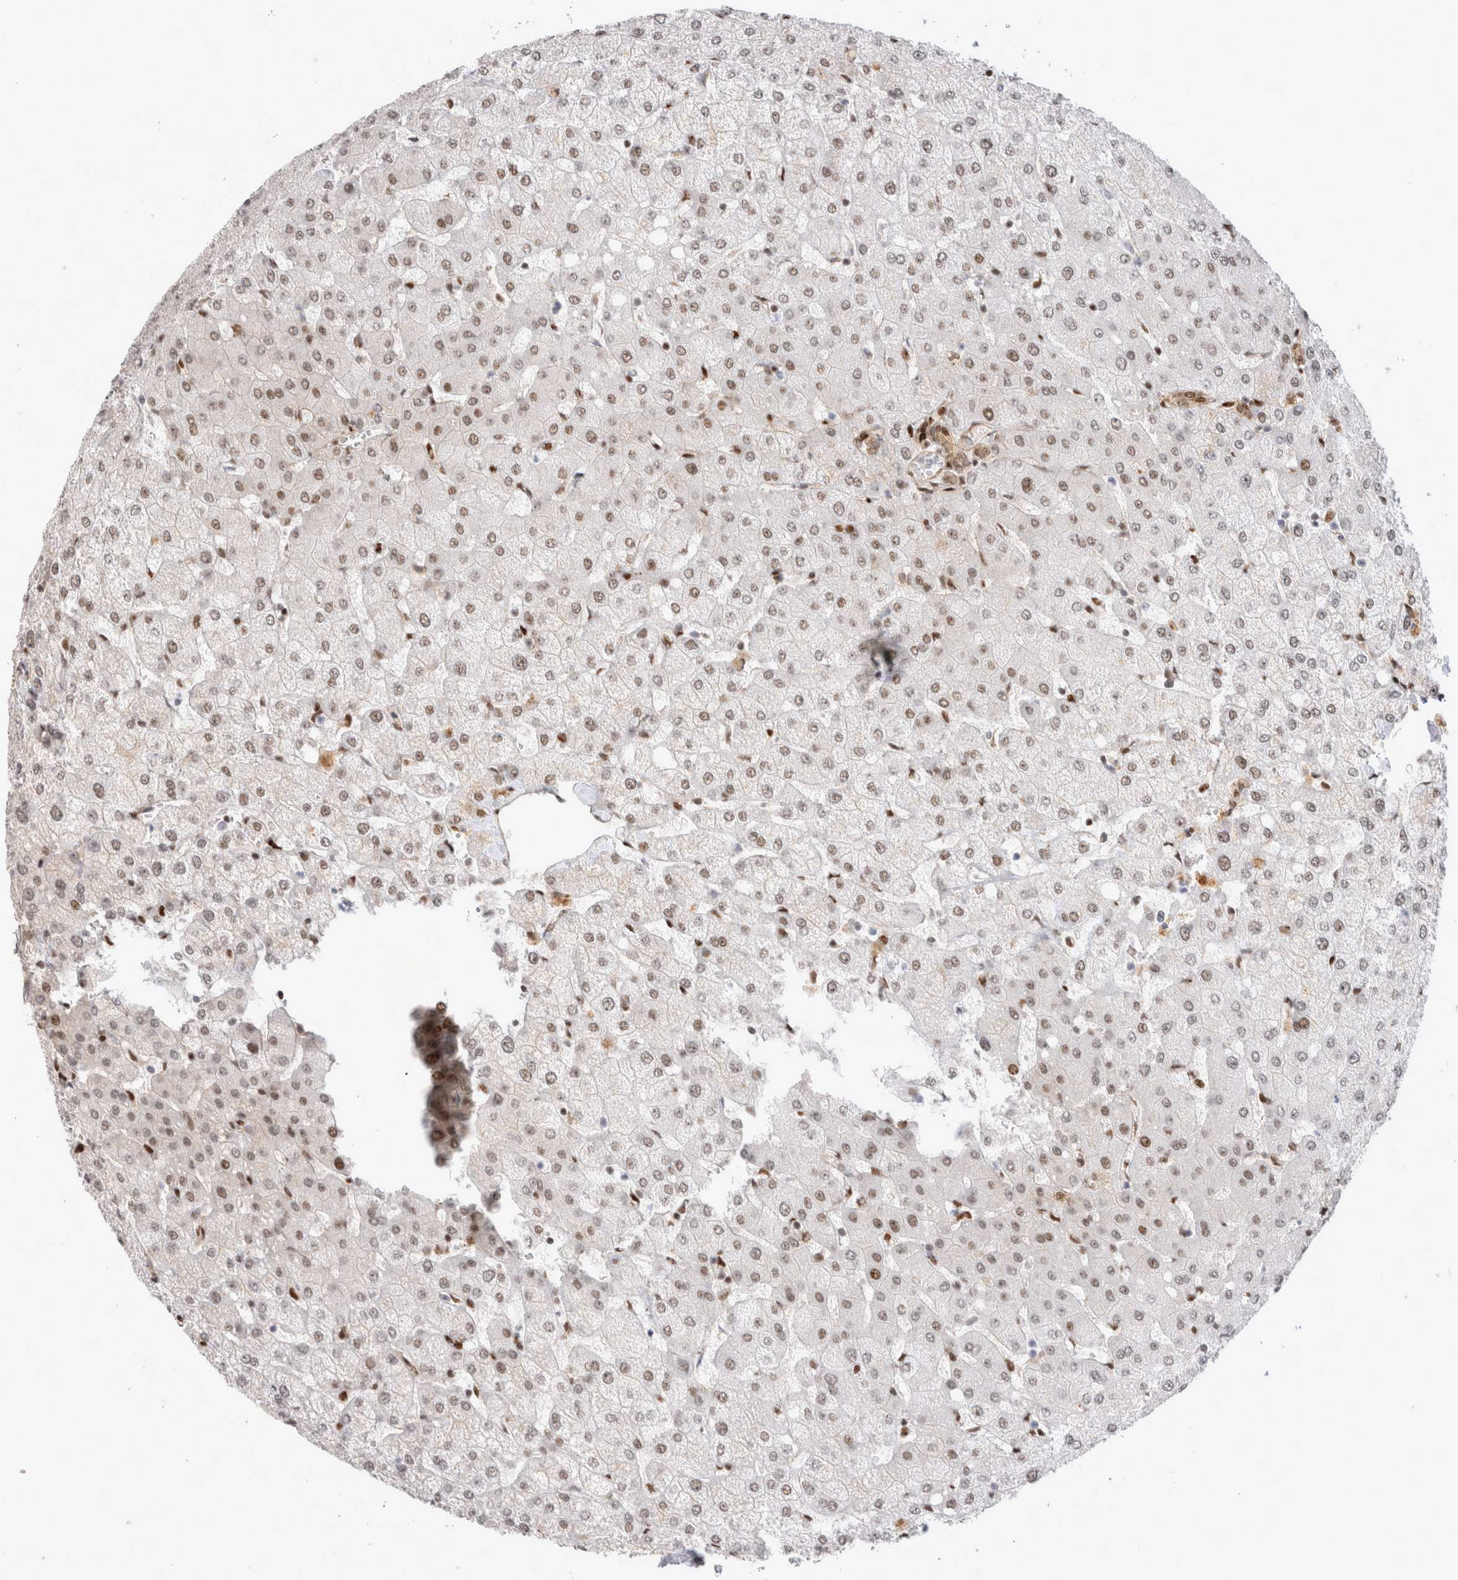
{"staining": {"intensity": "moderate", "quantity": ">75%", "location": "nuclear"}, "tissue": "liver", "cell_type": "Cholangiocytes", "image_type": "normal", "snomed": [{"axis": "morphology", "description": "Normal tissue, NOS"}, {"axis": "topography", "description": "Liver"}], "caption": "Immunohistochemical staining of unremarkable liver exhibits medium levels of moderate nuclear positivity in approximately >75% of cholangiocytes.", "gene": "TCF4", "patient": {"sex": "female", "age": 54}}